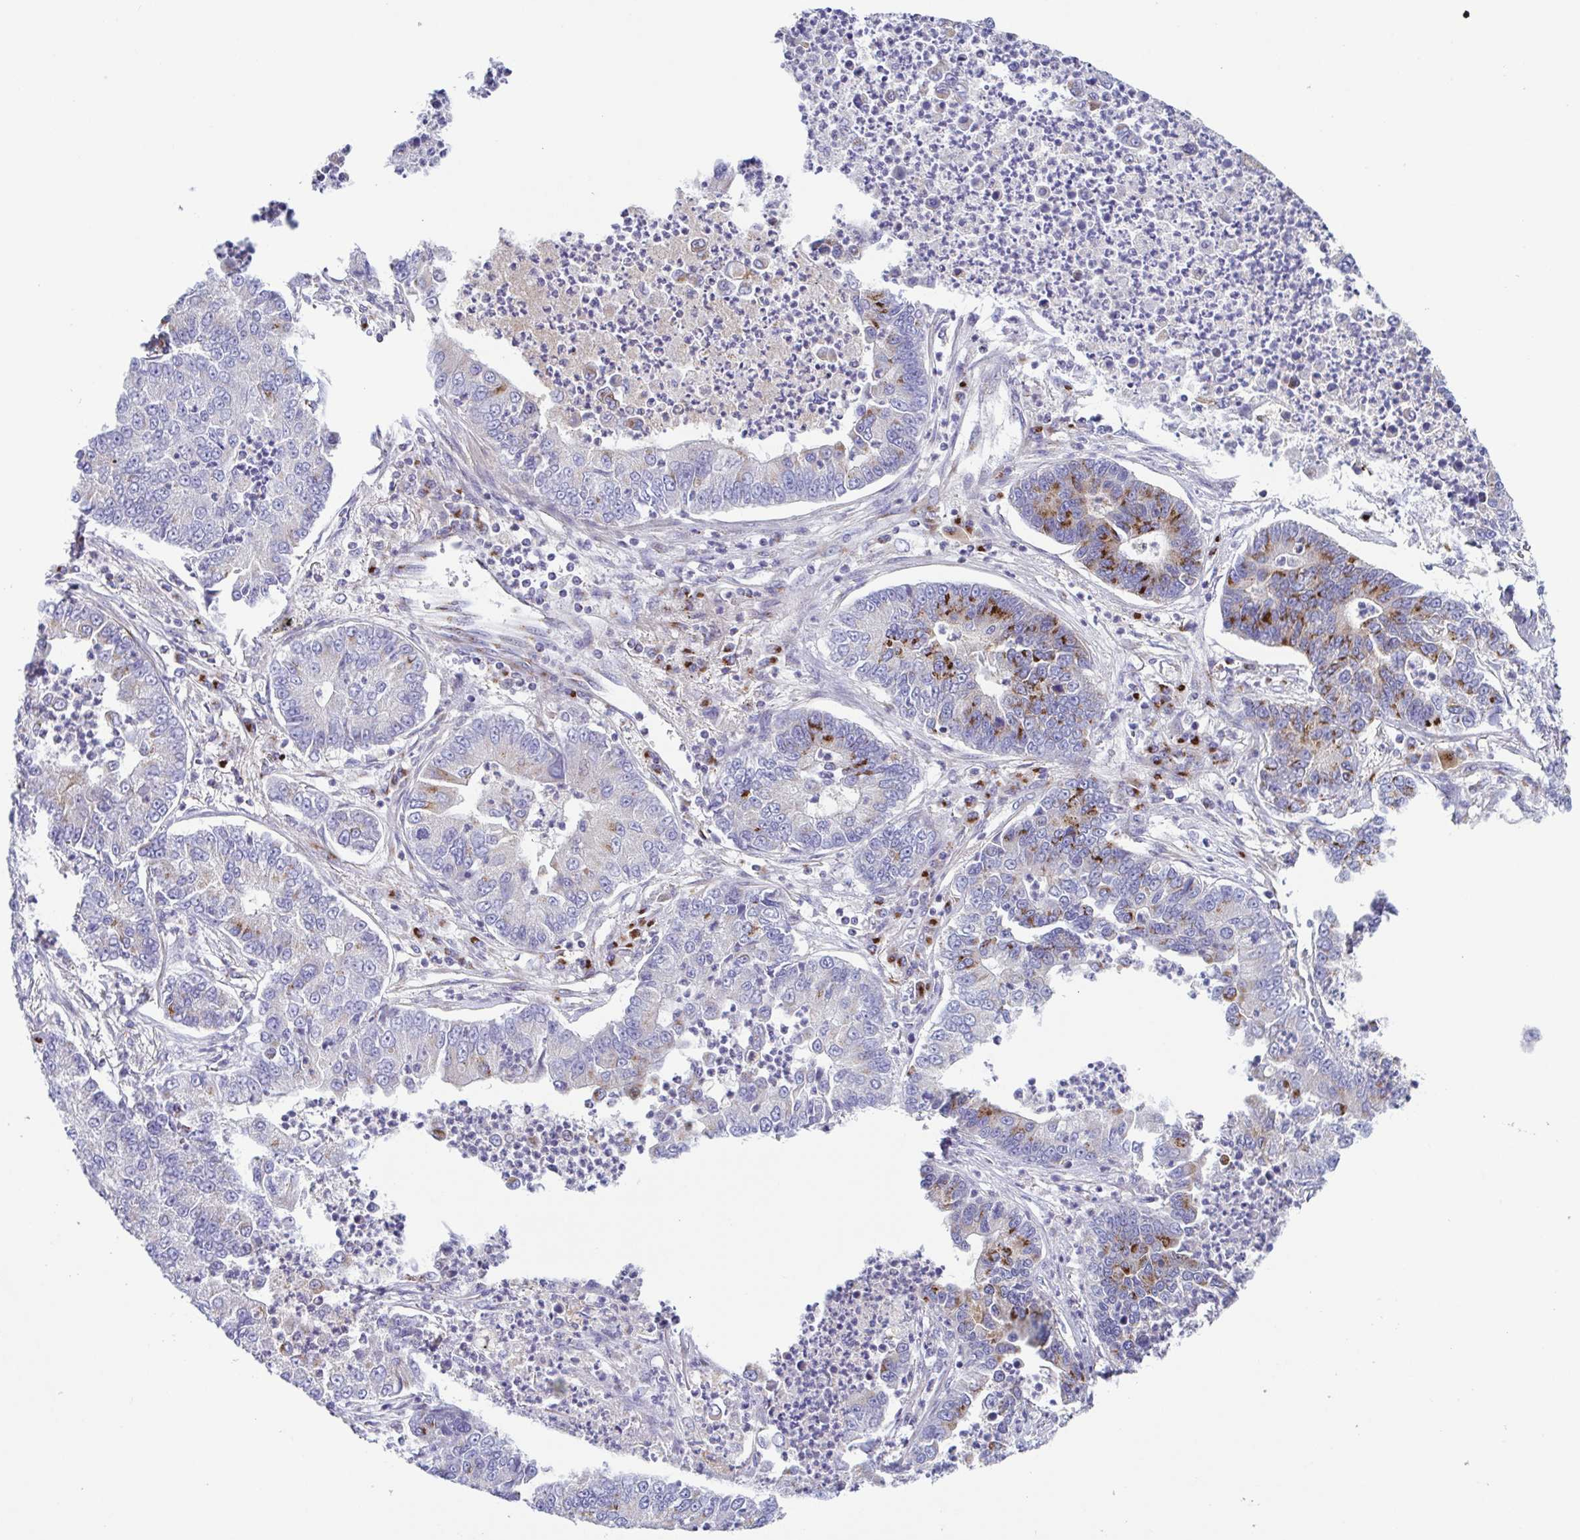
{"staining": {"intensity": "moderate", "quantity": "<25%", "location": "cytoplasmic/membranous"}, "tissue": "lung cancer", "cell_type": "Tumor cells", "image_type": "cancer", "snomed": [{"axis": "morphology", "description": "Adenocarcinoma, NOS"}, {"axis": "topography", "description": "Lung"}], "caption": "Lung adenocarcinoma was stained to show a protein in brown. There is low levels of moderate cytoplasmic/membranous expression in approximately <25% of tumor cells.", "gene": "COL17A1", "patient": {"sex": "female", "age": 57}}